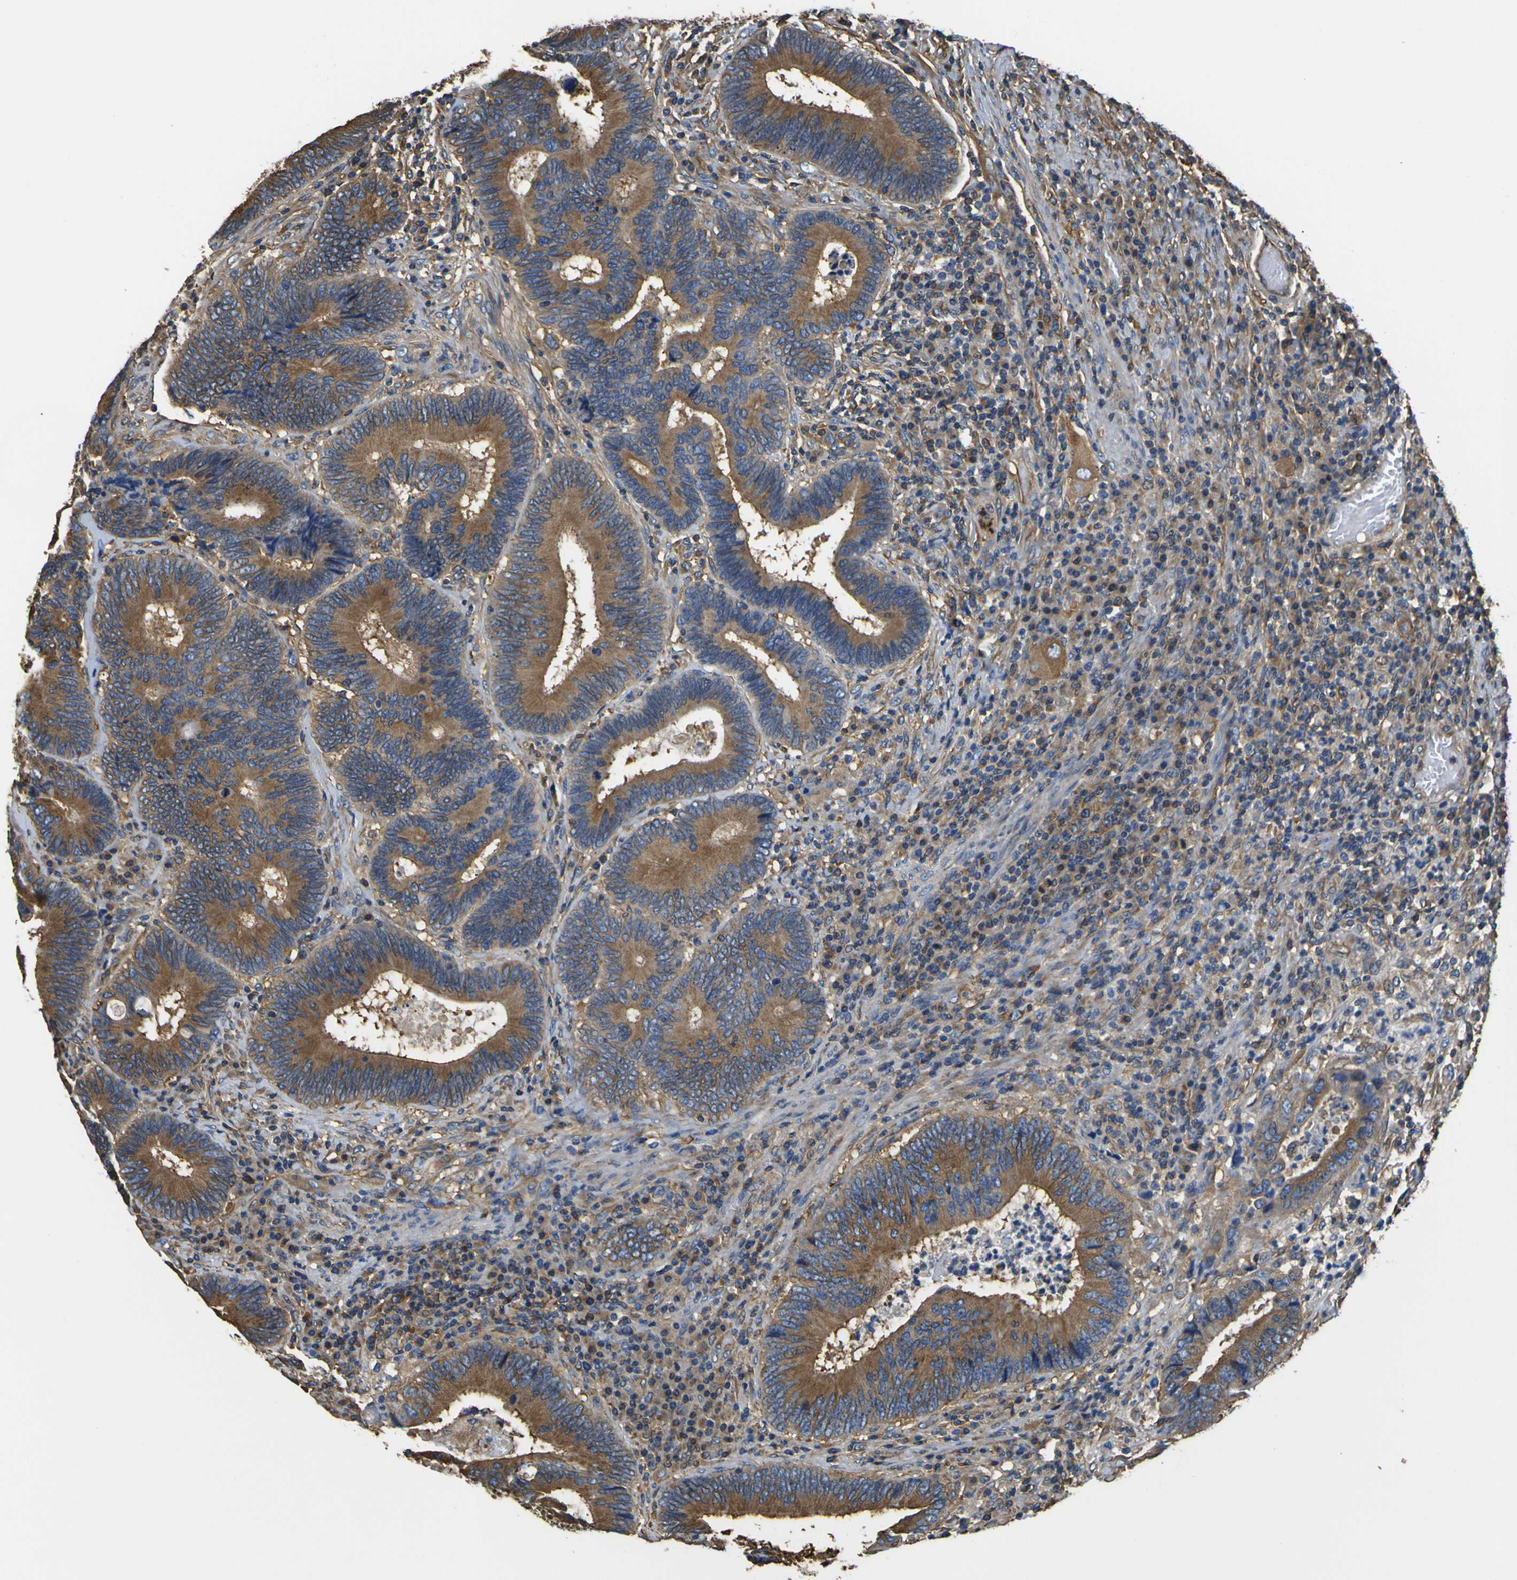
{"staining": {"intensity": "moderate", "quantity": ">75%", "location": "cytoplasmic/membranous"}, "tissue": "colorectal cancer", "cell_type": "Tumor cells", "image_type": "cancer", "snomed": [{"axis": "morphology", "description": "Adenocarcinoma, NOS"}, {"axis": "topography", "description": "Colon"}], "caption": "Brown immunohistochemical staining in human colorectal adenocarcinoma reveals moderate cytoplasmic/membranous positivity in approximately >75% of tumor cells.", "gene": "TUBB", "patient": {"sex": "female", "age": 78}}